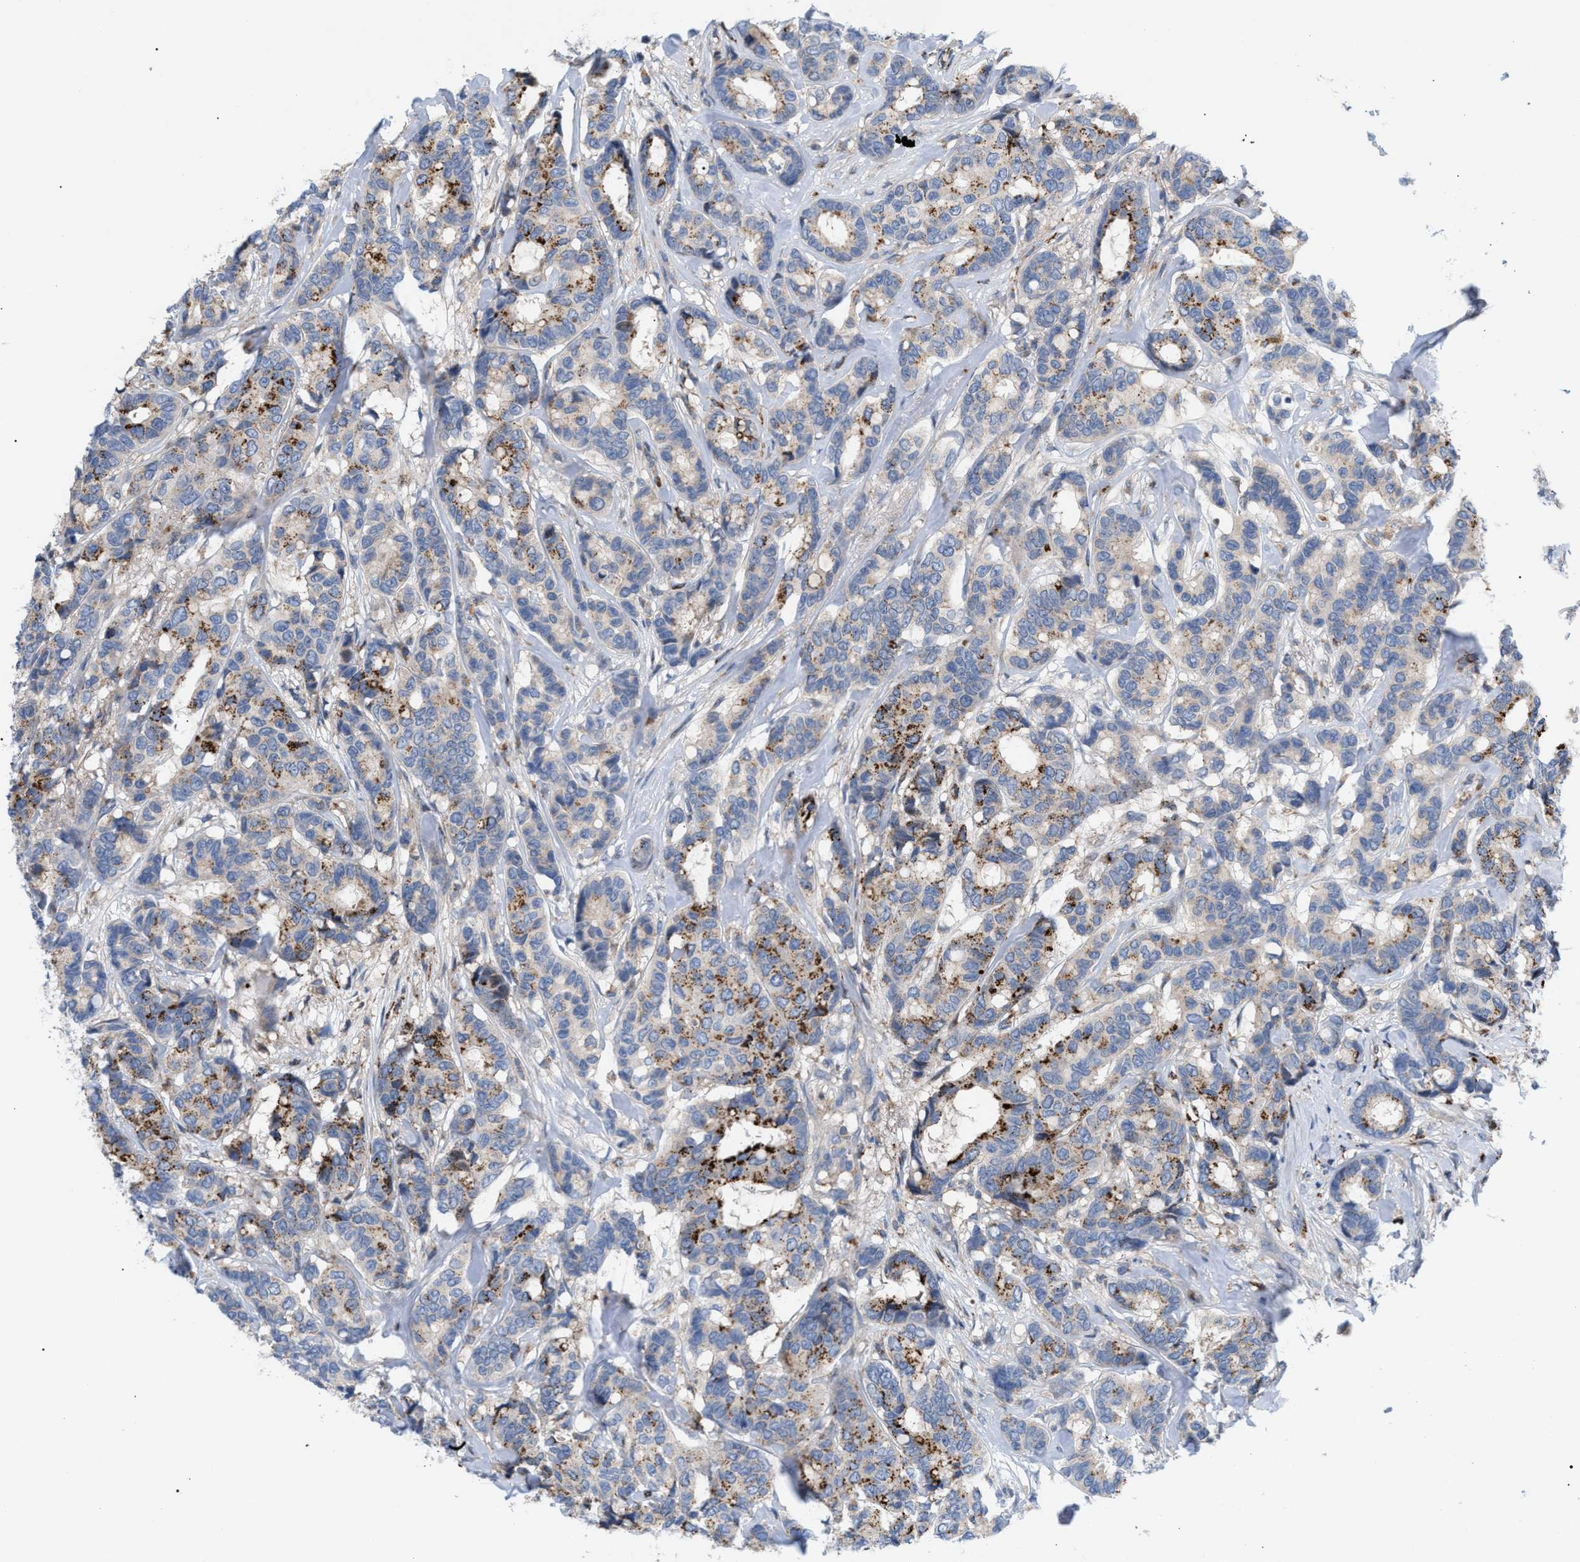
{"staining": {"intensity": "strong", "quantity": "<25%", "location": "cytoplasmic/membranous"}, "tissue": "breast cancer", "cell_type": "Tumor cells", "image_type": "cancer", "snomed": [{"axis": "morphology", "description": "Duct carcinoma"}, {"axis": "topography", "description": "Breast"}], "caption": "Protein staining by immunohistochemistry (IHC) demonstrates strong cytoplasmic/membranous staining in approximately <25% of tumor cells in breast cancer (invasive ductal carcinoma). The protein of interest is stained brown, and the nuclei are stained in blue (DAB IHC with brightfield microscopy, high magnification).", "gene": "MBTD1", "patient": {"sex": "female", "age": 87}}